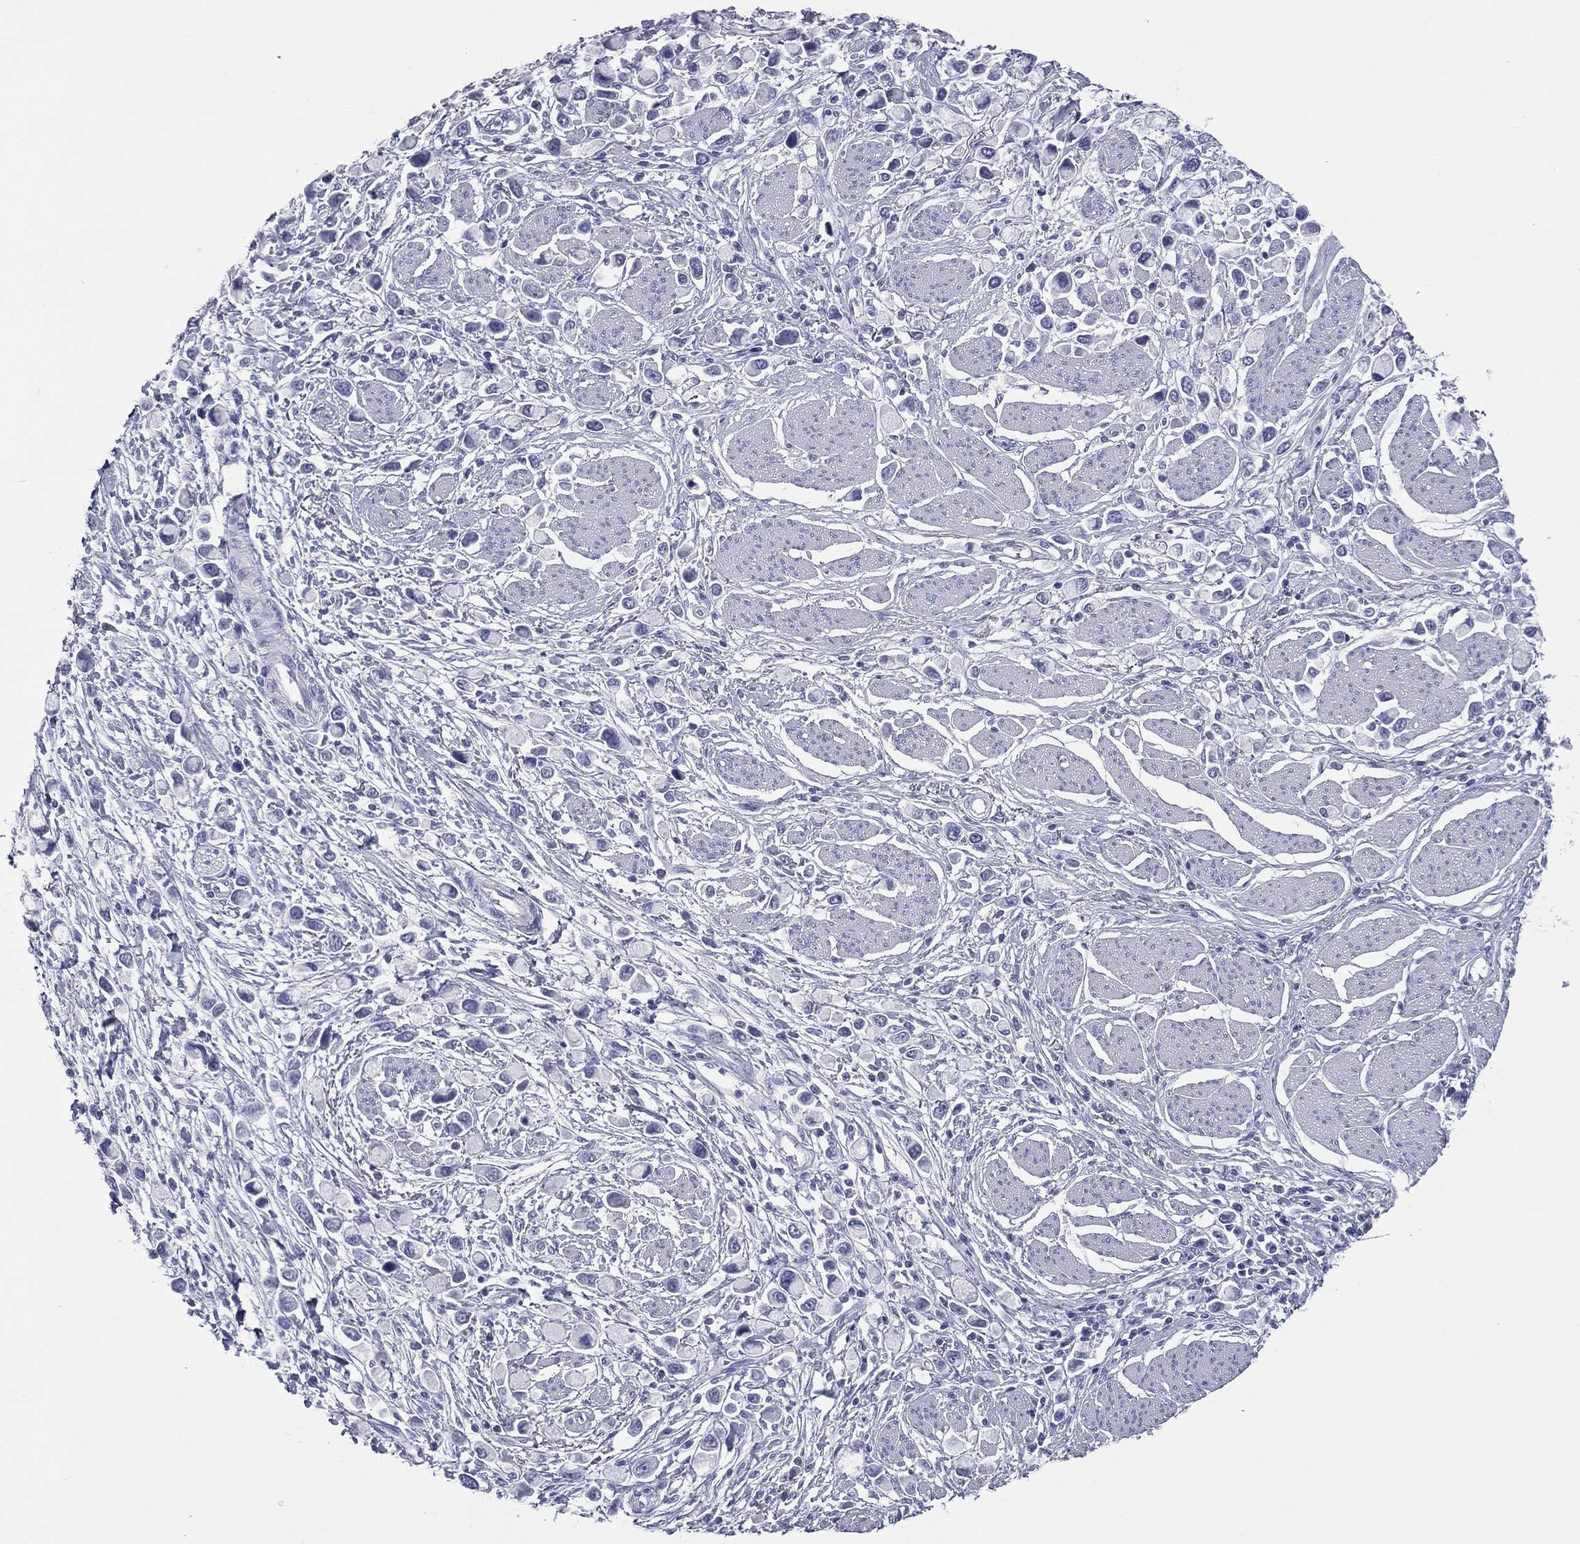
{"staining": {"intensity": "negative", "quantity": "none", "location": "none"}, "tissue": "stomach cancer", "cell_type": "Tumor cells", "image_type": "cancer", "snomed": [{"axis": "morphology", "description": "Adenocarcinoma, NOS"}, {"axis": "topography", "description": "Stomach"}], "caption": "Histopathology image shows no protein expression in tumor cells of stomach adenocarcinoma tissue.", "gene": "MLN", "patient": {"sex": "female", "age": 81}}